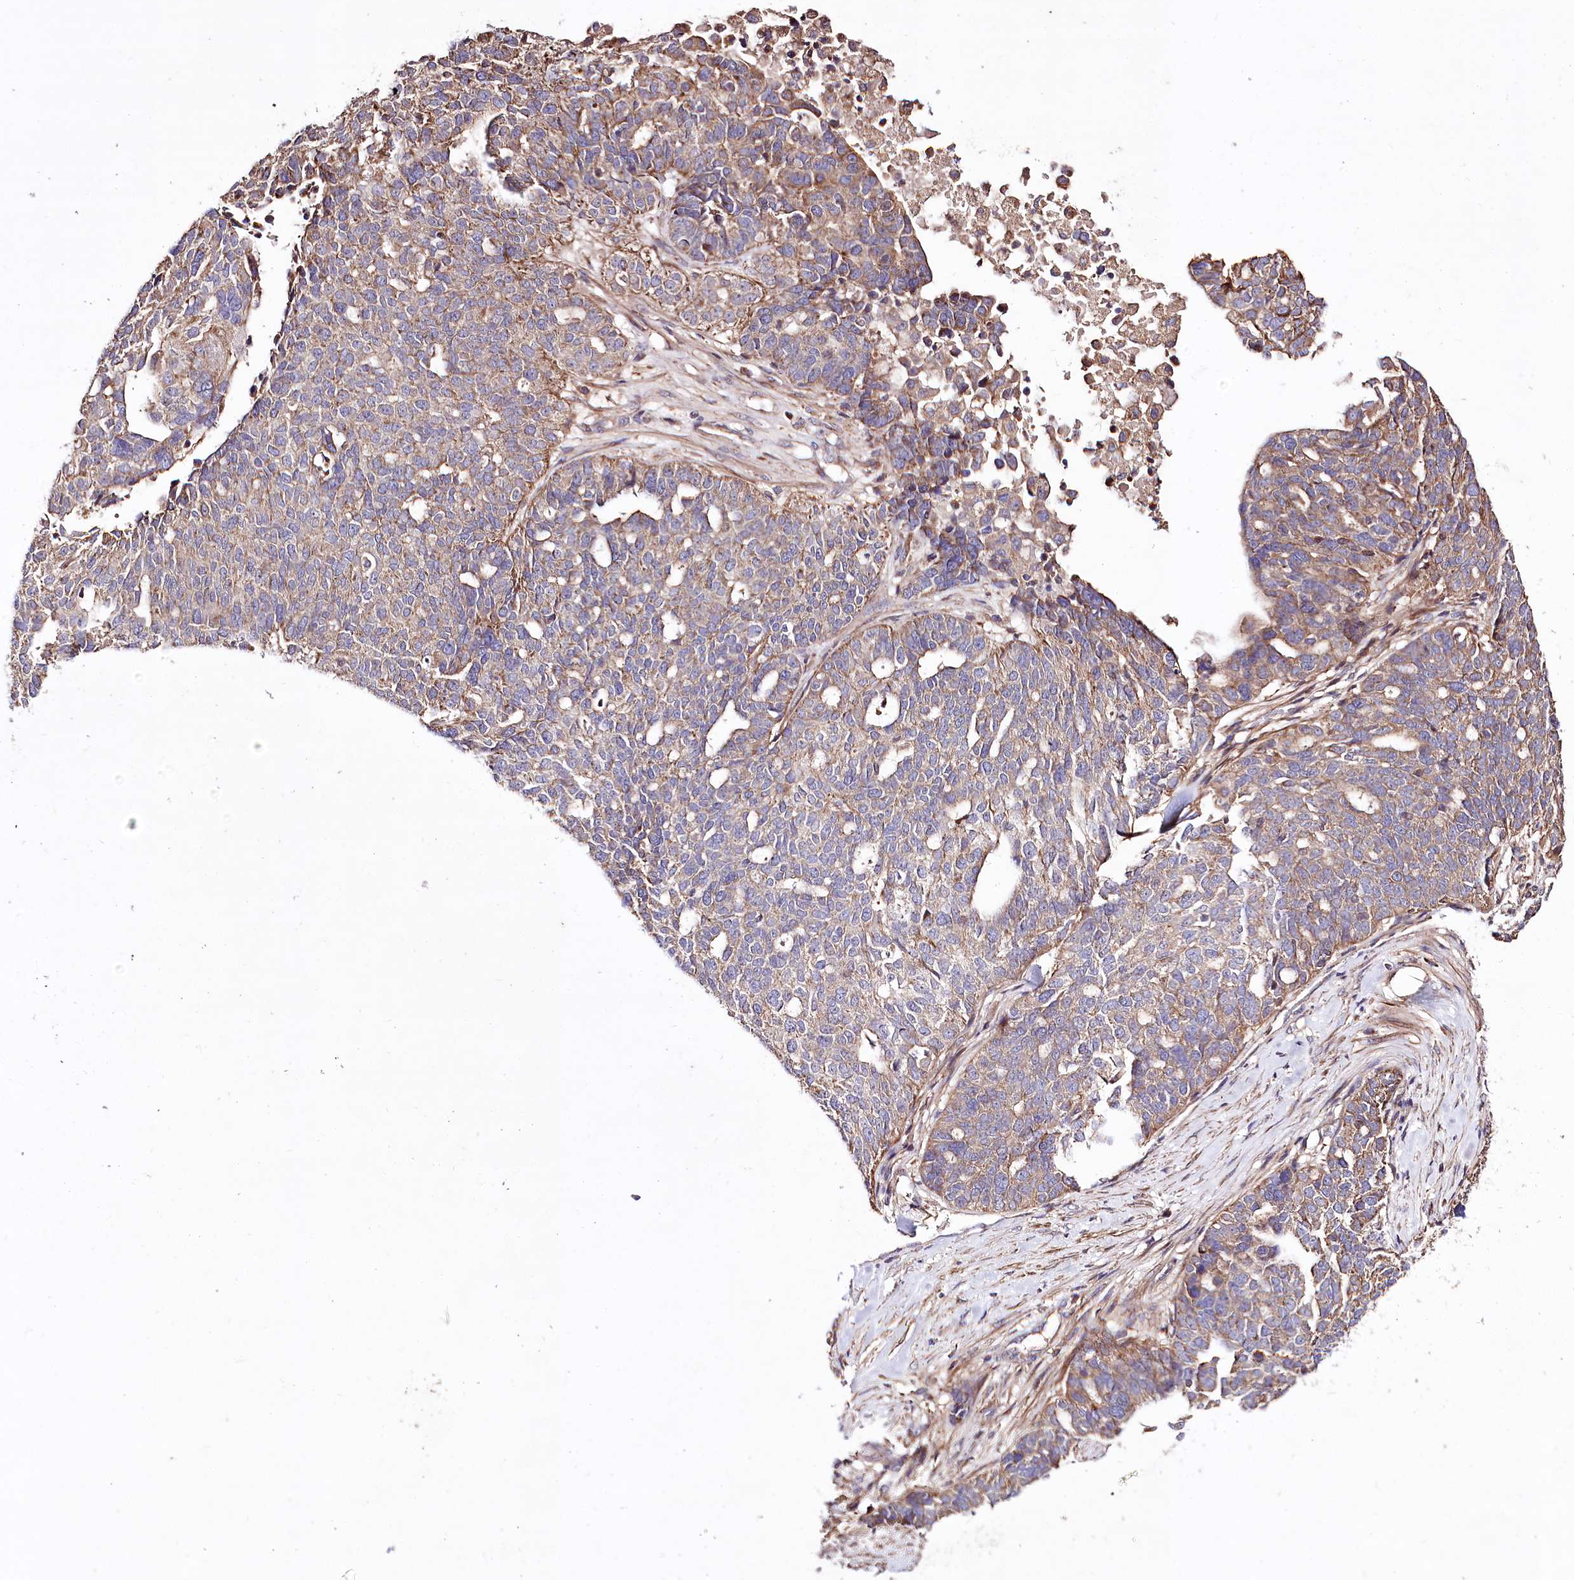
{"staining": {"intensity": "moderate", "quantity": "<25%", "location": "cytoplasmic/membranous"}, "tissue": "ovarian cancer", "cell_type": "Tumor cells", "image_type": "cancer", "snomed": [{"axis": "morphology", "description": "Cystadenocarcinoma, serous, NOS"}, {"axis": "topography", "description": "Ovary"}], "caption": "IHC histopathology image of neoplastic tissue: ovarian serous cystadenocarcinoma stained using IHC reveals low levels of moderate protein expression localized specifically in the cytoplasmic/membranous of tumor cells, appearing as a cytoplasmic/membranous brown color.", "gene": "WWC1", "patient": {"sex": "female", "age": 59}}